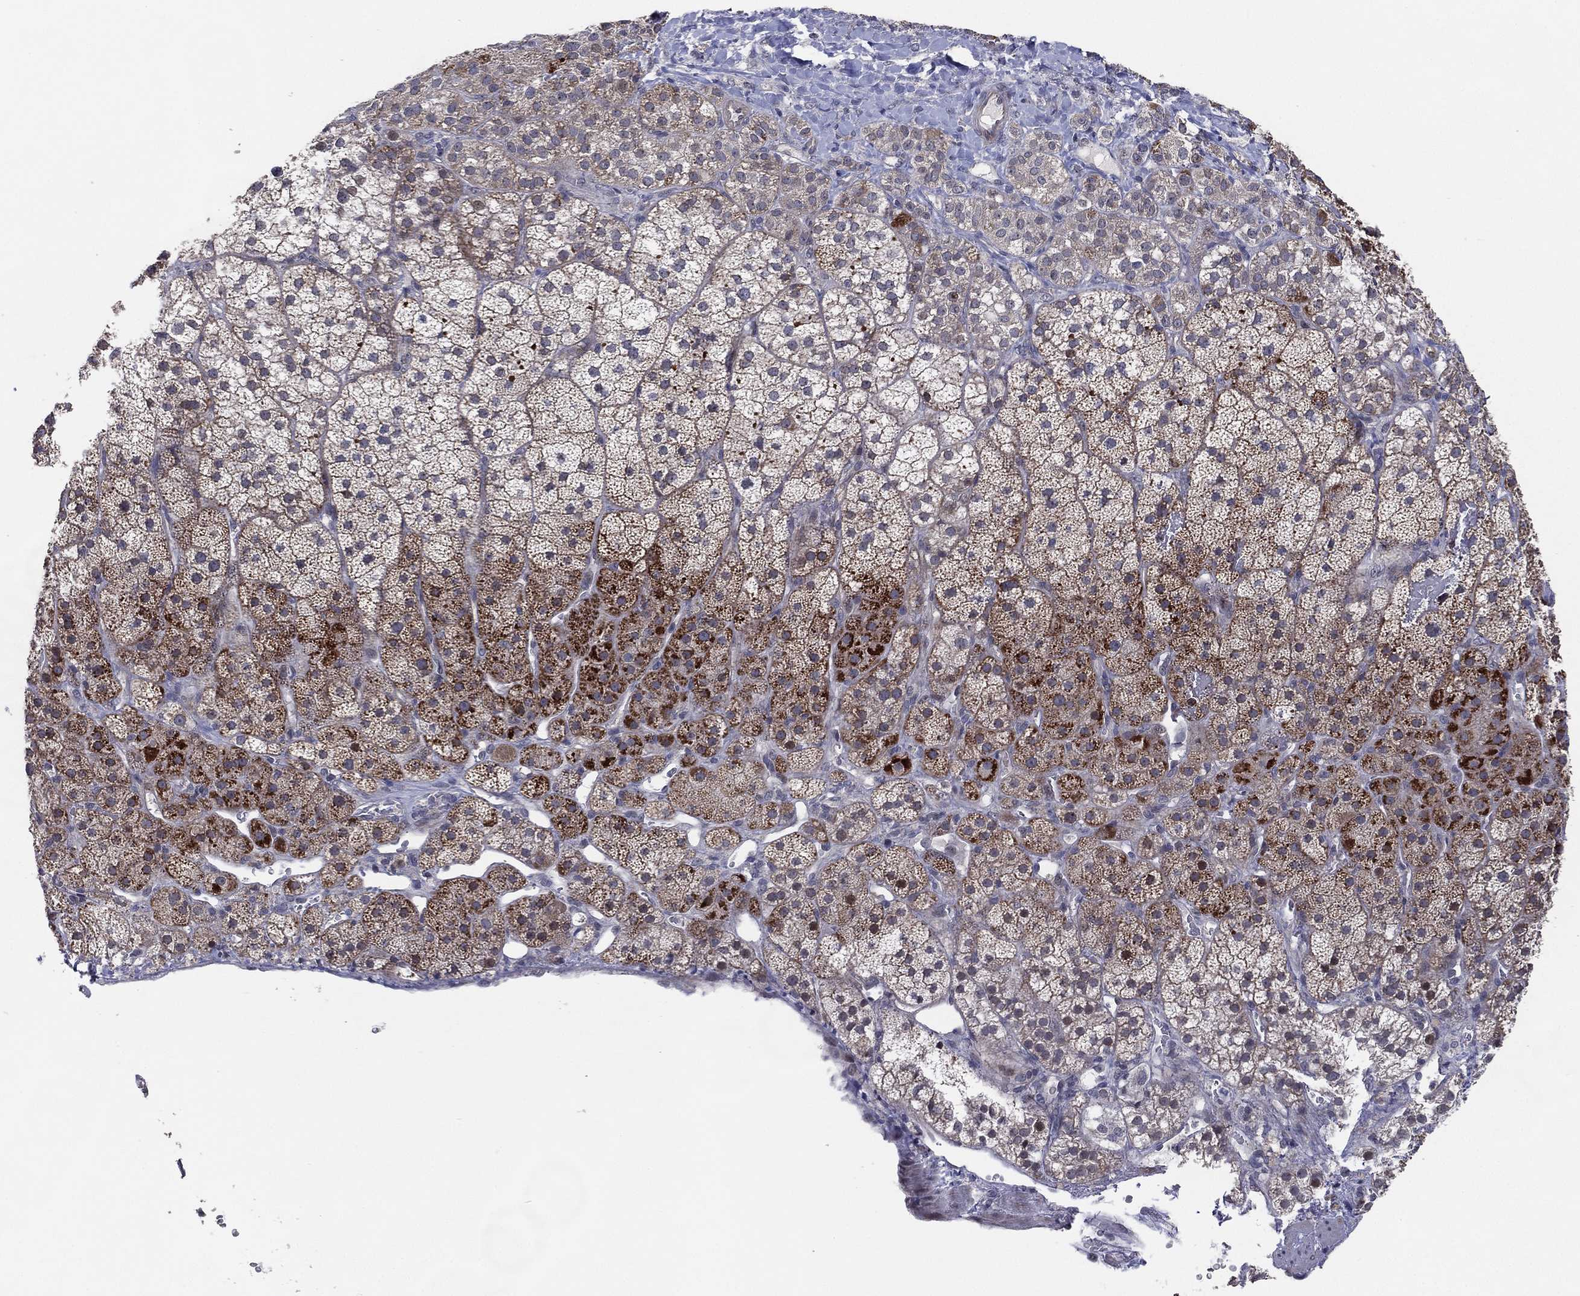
{"staining": {"intensity": "strong", "quantity": "25%-75%", "location": "cytoplasmic/membranous"}, "tissue": "adrenal gland", "cell_type": "Glandular cells", "image_type": "normal", "snomed": [{"axis": "morphology", "description": "Normal tissue, NOS"}, {"axis": "topography", "description": "Adrenal gland"}], "caption": "Strong cytoplasmic/membranous protein staining is identified in approximately 25%-75% of glandular cells in adrenal gland. The staining was performed using DAB, with brown indicating positive protein expression. Nuclei are stained blue with hematoxylin.", "gene": "KAT14", "patient": {"sex": "male", "age": 57}}